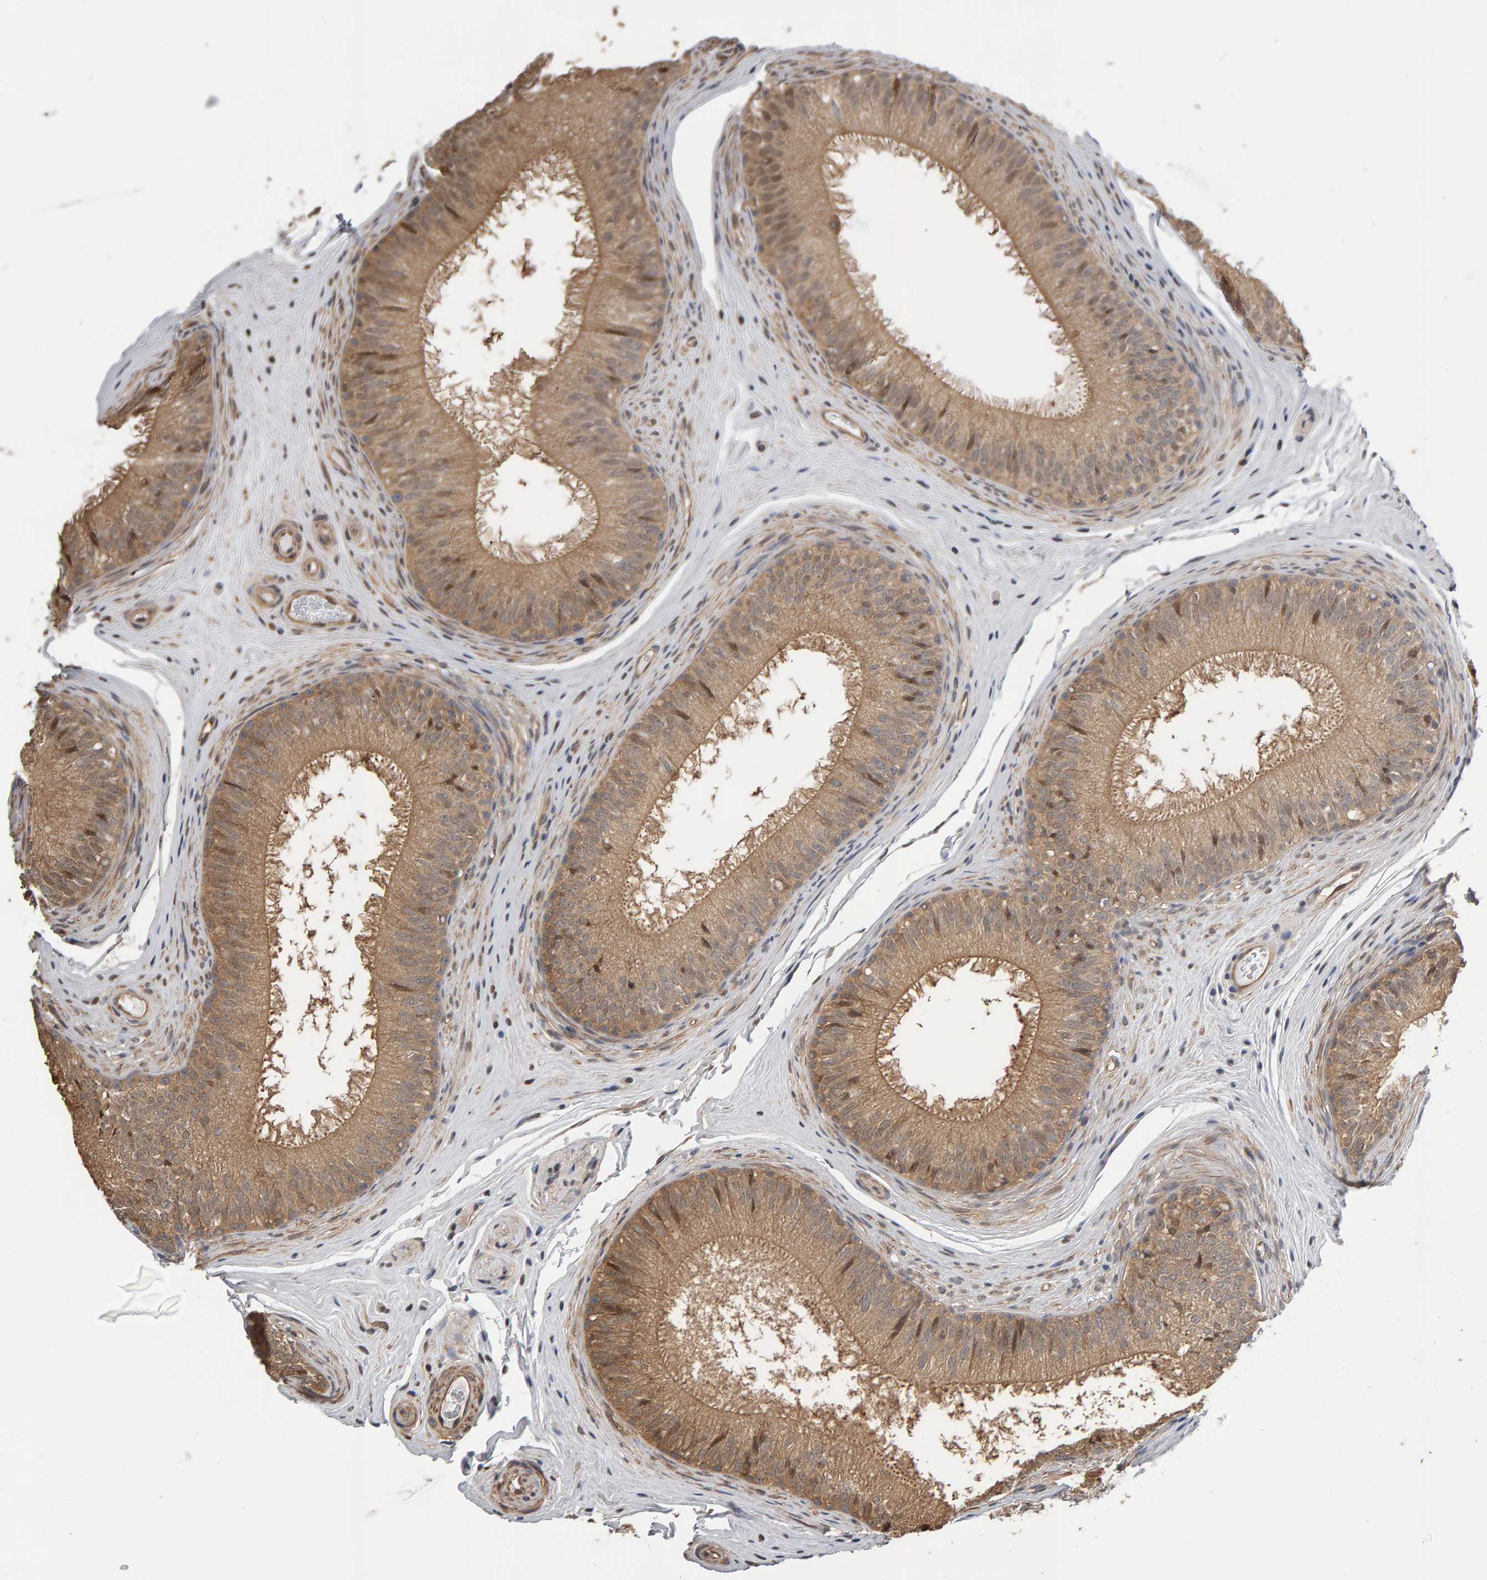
{"staining": {"intensity": "moderate", "quantity": ">75%", "location": "cytoplasmic/membranous,nuclear"}, "tissue": "epididymis", "cell_type": "Glandular cells", "image_type": "normal", "snomed": [{"axis": "morphology", "description": "Normal tissue, NOS"}, {"axis": "topography", "description": "Epididymis"}], "caption": "The image reveals immunohistochemical staining of normal epididymis. There is moderate cytoplasmic/membranous,nuclear expression is seen in approximately >75% of glandular cells.", "gene": "COASY", "patient": {"sex": "male", "age": 32}}